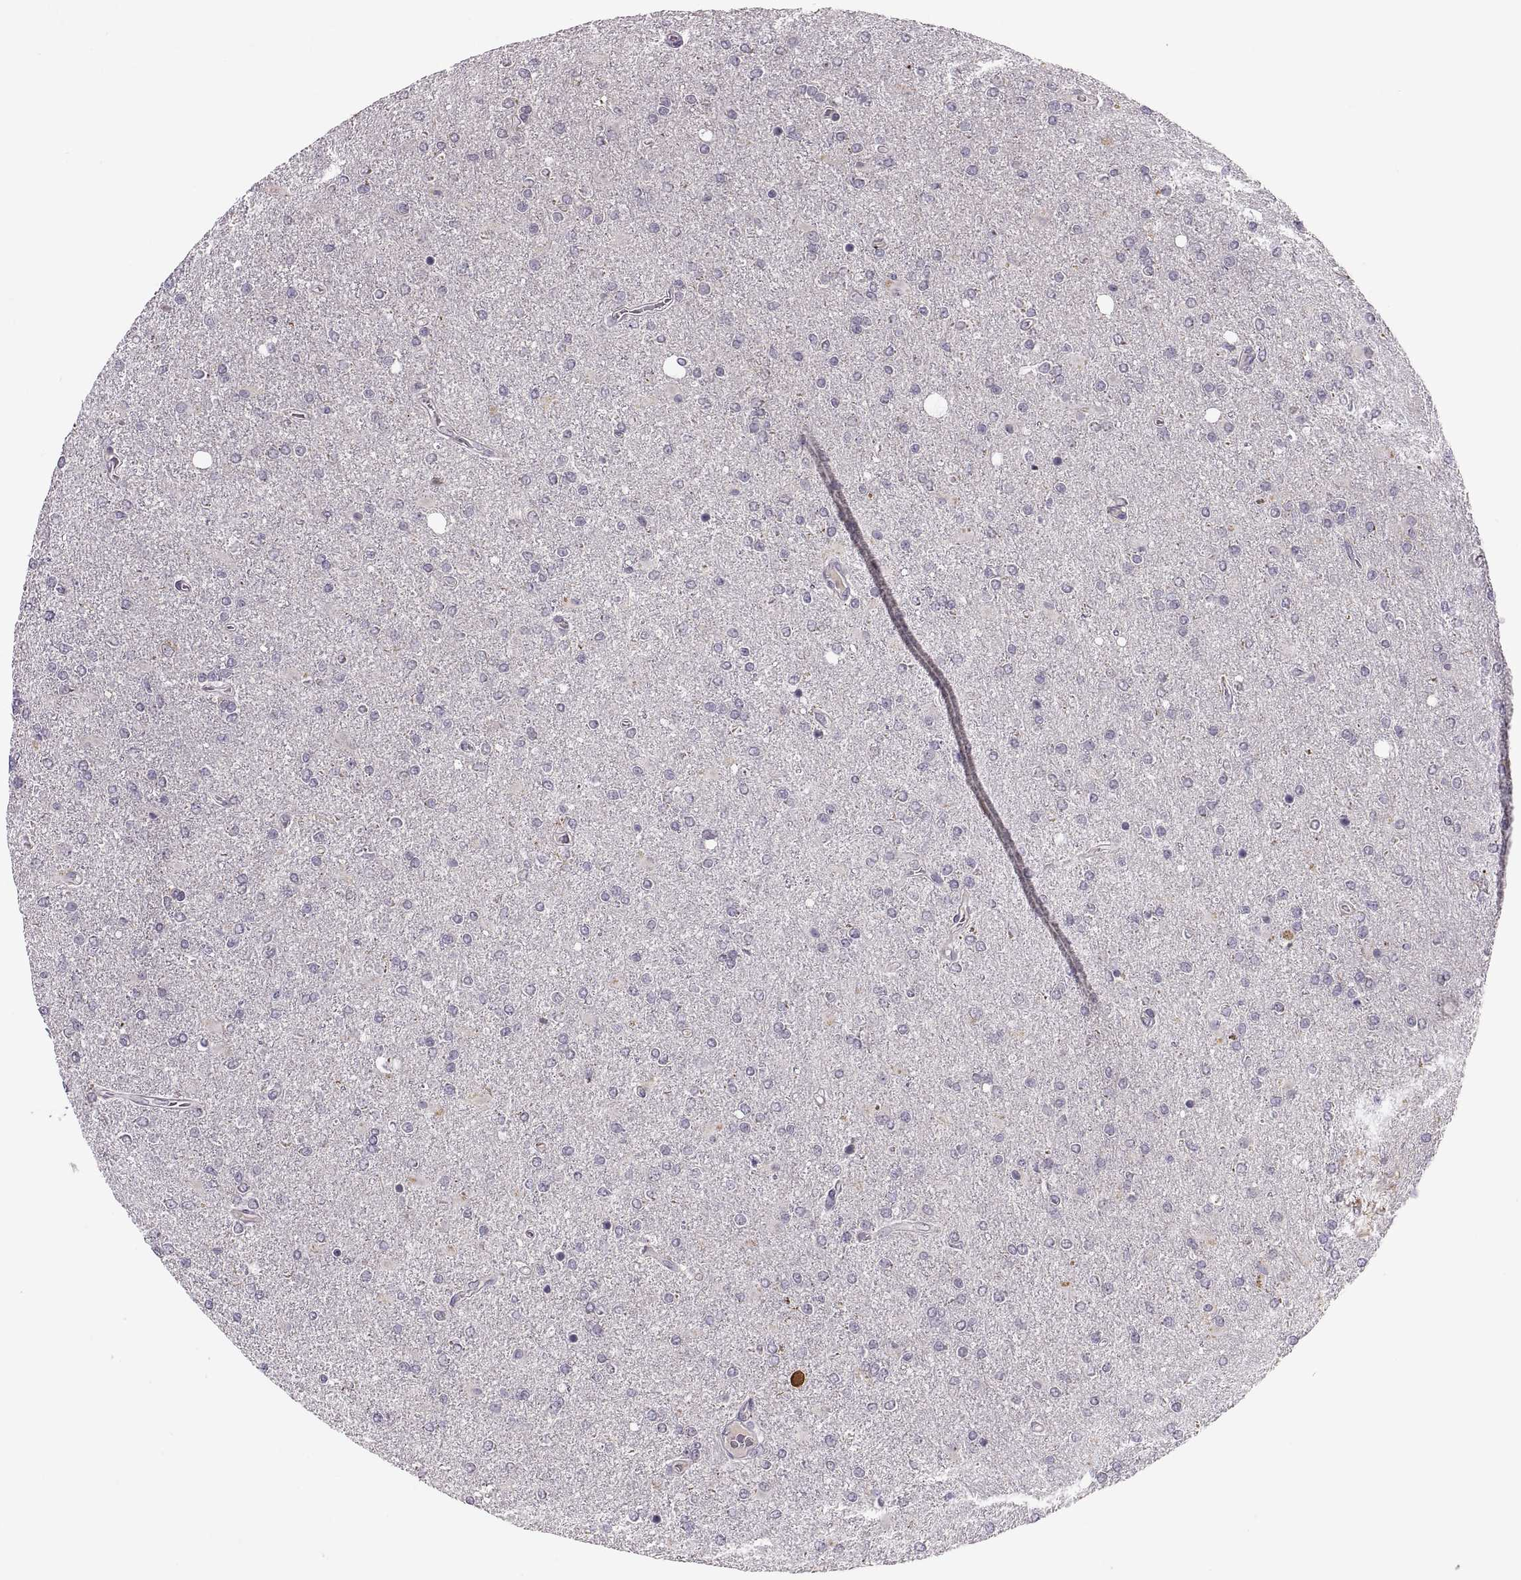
{"staining": {"intensity": "negative", "quantity": "none", "location": "none"}, "tissue": "glioma", "cell_type": "Tumor cells", "image_type": "cancer", "snomed": [{"axis": "morphology", "description": "Glioma, malignant, High grade"}, {"axis": "topography", "description": "Cerebral cortex"}], "caption": "IHC photomicrograph of high-grade glioma (malignant) stained for a protein (brown), which reveals no expression in tumor cells.", "gene": "ADH6", "patient": {"sex": "male", "age": 70}}